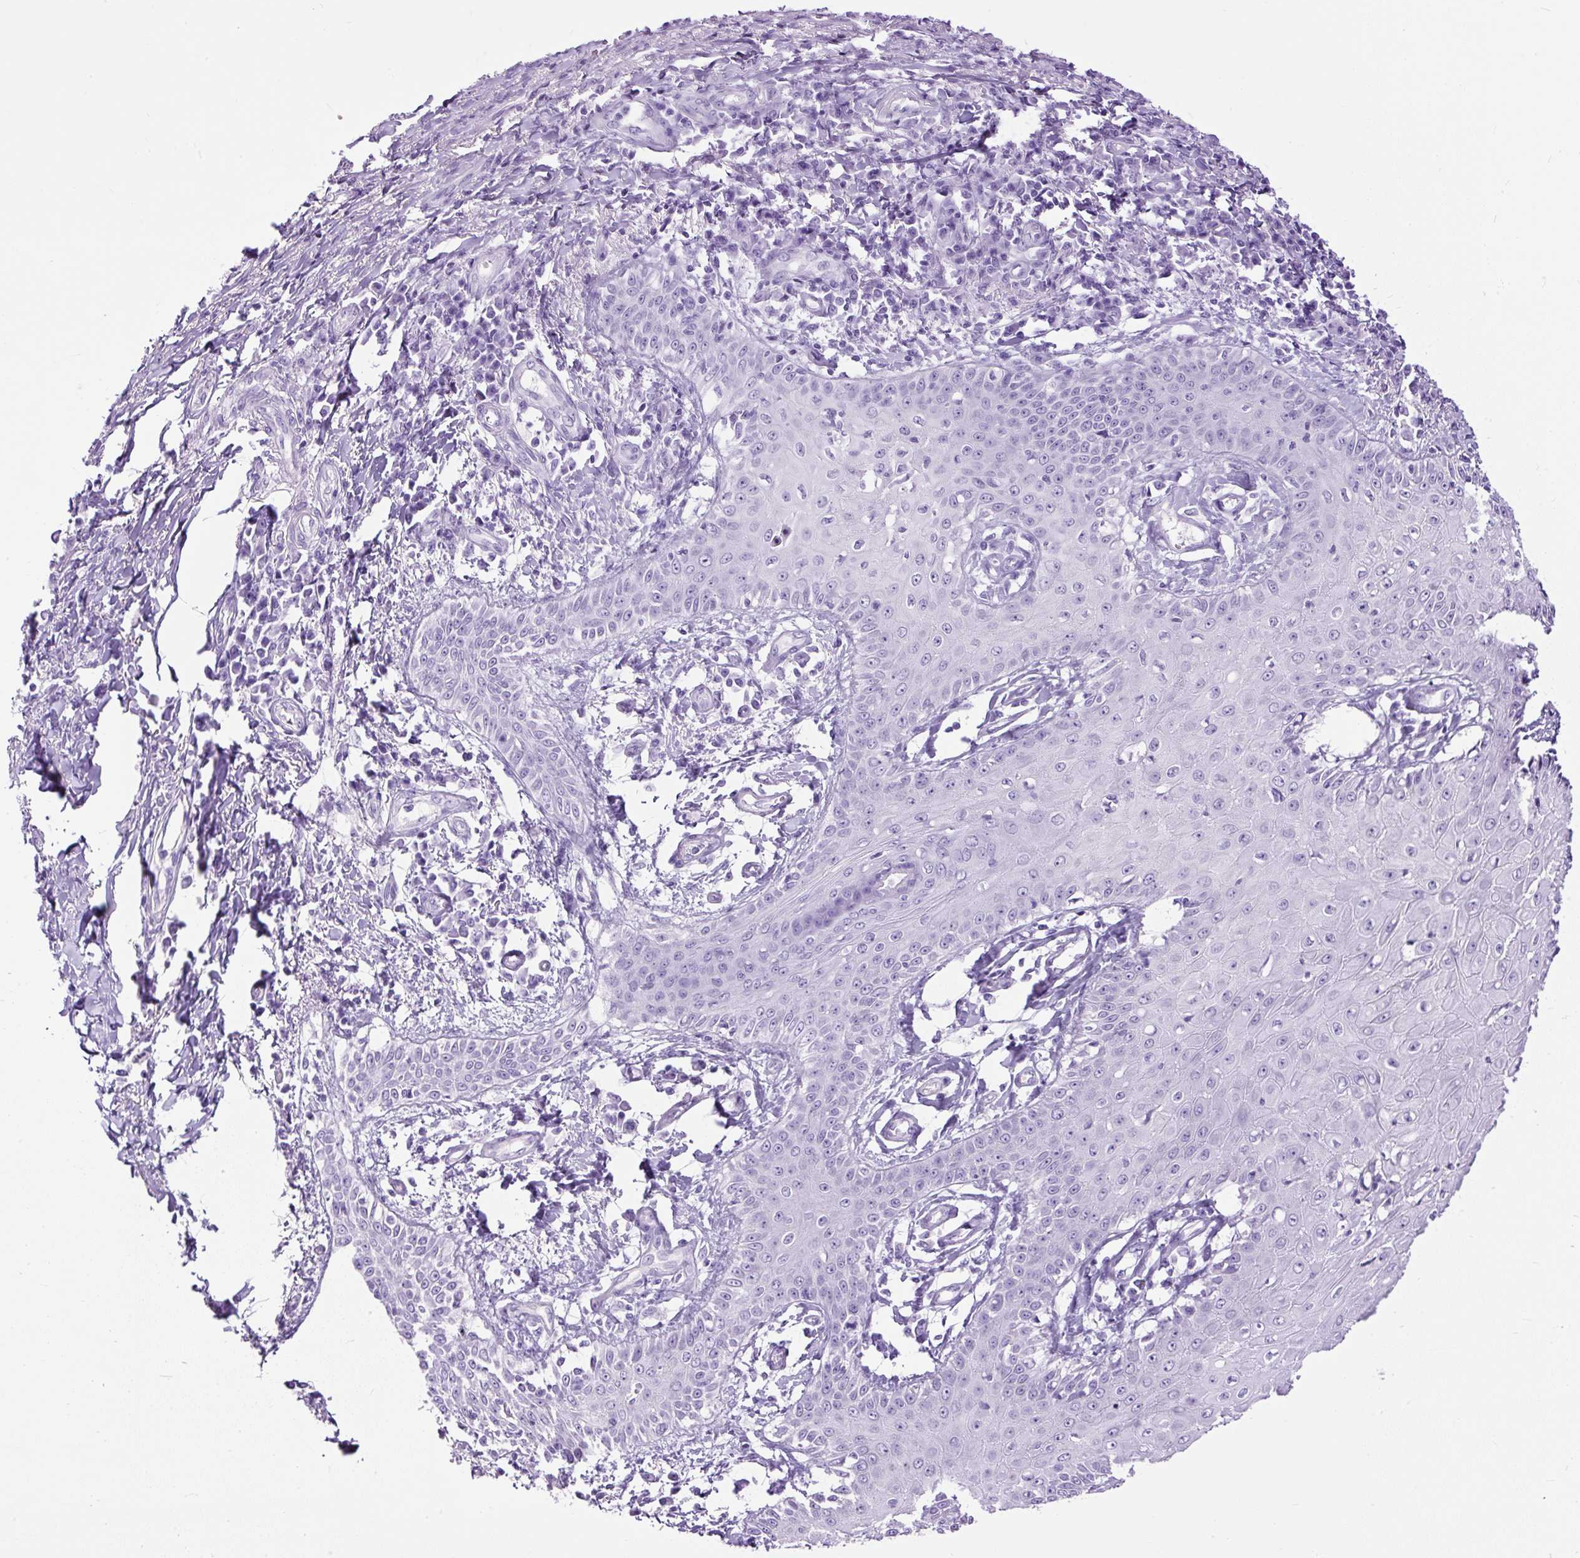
{"staining": {"intensity": "negative", "quantity": "none", "location": "none"}, "tissue": "skin cancer", "cell_type": "Tumor cells", "image_type": "cancer", "snomed": [{"axis": "morphology", "description": "Squamous cell carcinoma, NOS"}, {"axis": "topography", "description": "Skin"}], "caption": "There is no significant staining in tumor cells of squamous cell carcinoma (skin). (DAB immunohistochemistry (IHC) visualized using brightfield microscopy, high magnification).", "gene": "PDIA2", "patient": {"sex": "male", "age": 70}}